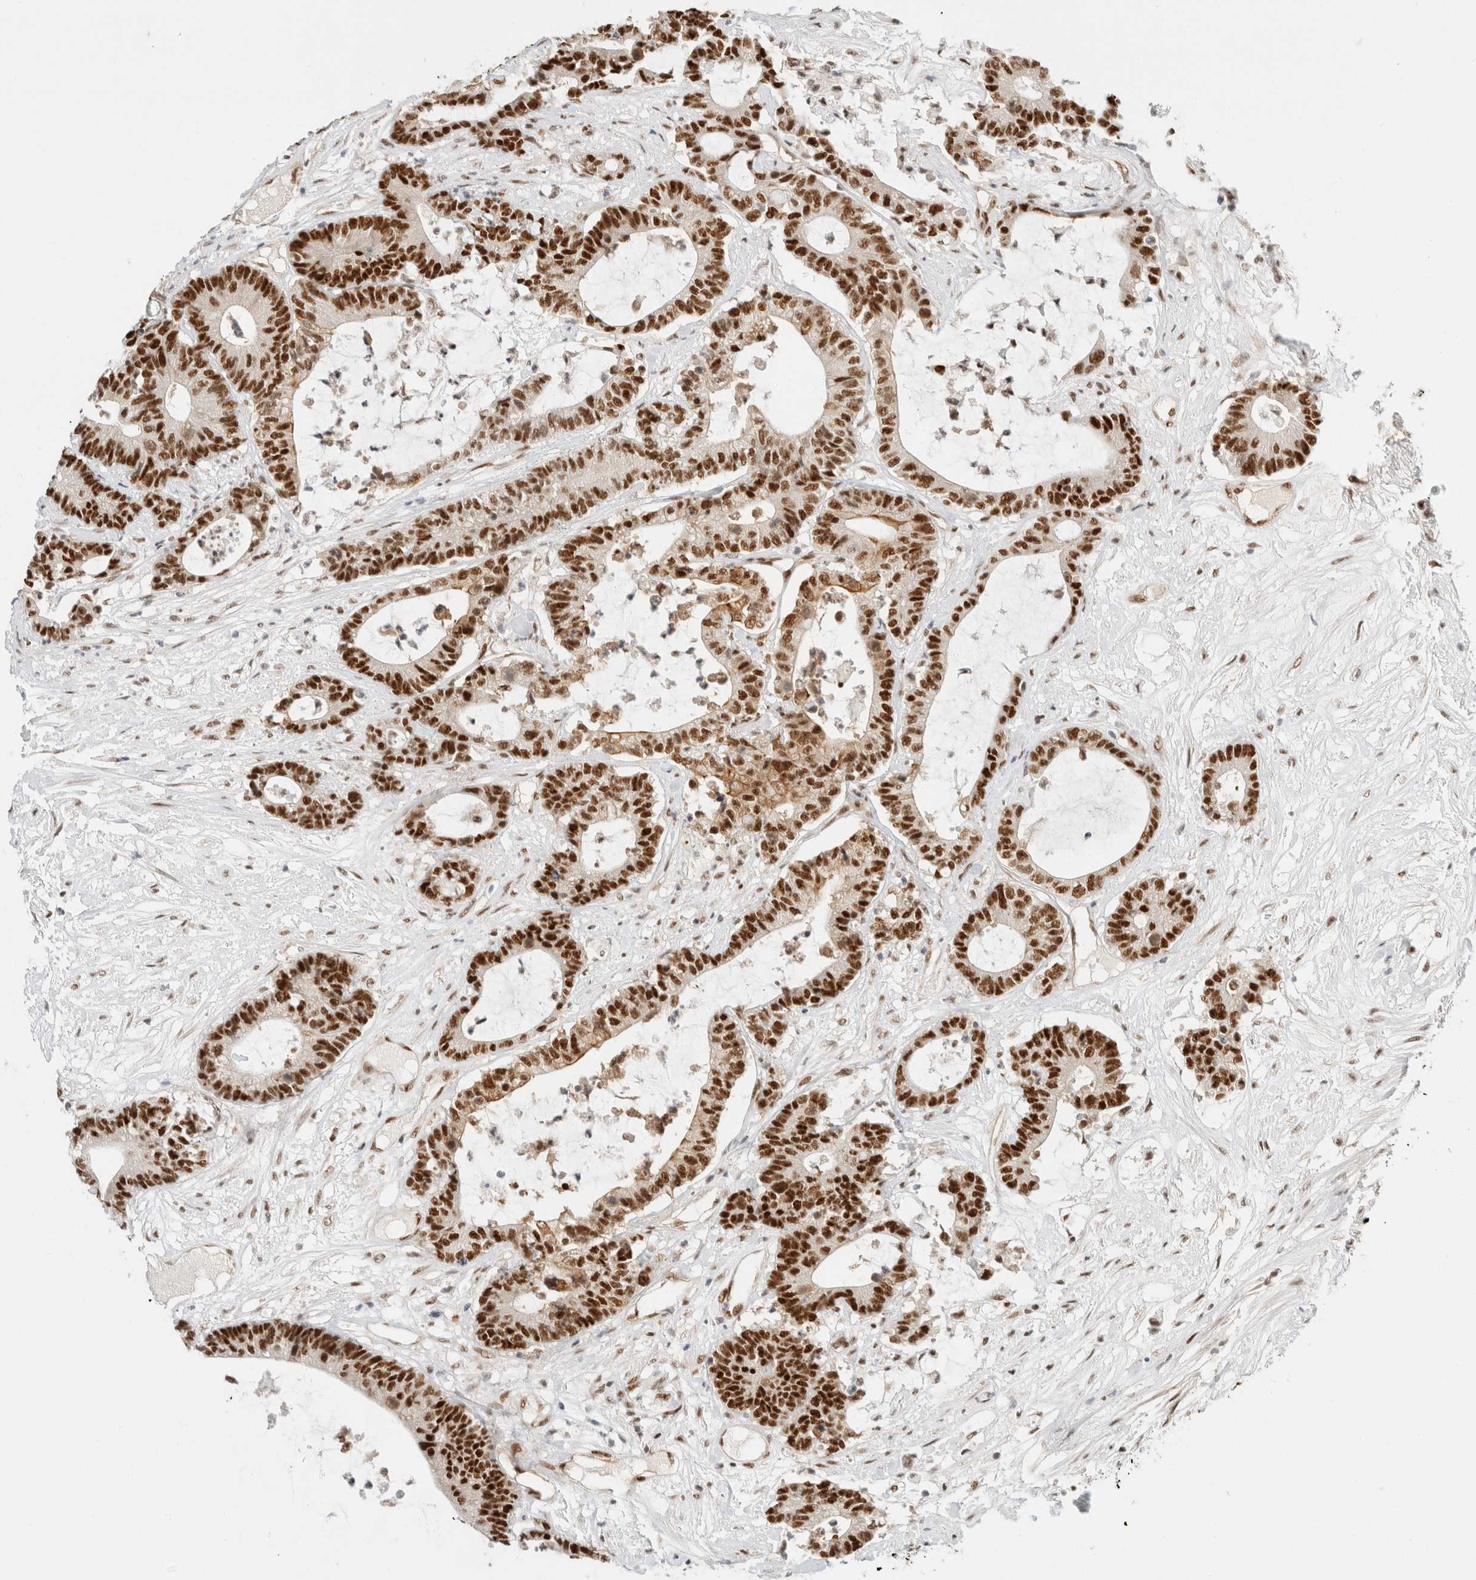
{"staining": {"intensity": "strong", "quantity": ">75%", "location": "nuclear"}, "tissue": "colorectal cancer", "cell_type": "Tumor cells", "image_type": "cancer", "snomed": [{"axis": "morphology", "description": "Adenocarcinoma, NOS"}, {"axis": "topography", "description": "Colon"}], "caption": "Immunohistochemistry of colorectal cancer (adenocarcinoma) reveals high levels of strong nuclear positivity in about >75% of tumor cells. (DAB (3,3'-diaminobenzidine) IHC, brown staining for protein, blue staining for nuclei).", "gene": "ZNF768", "patient": {"sex": "female", "age": 84}}